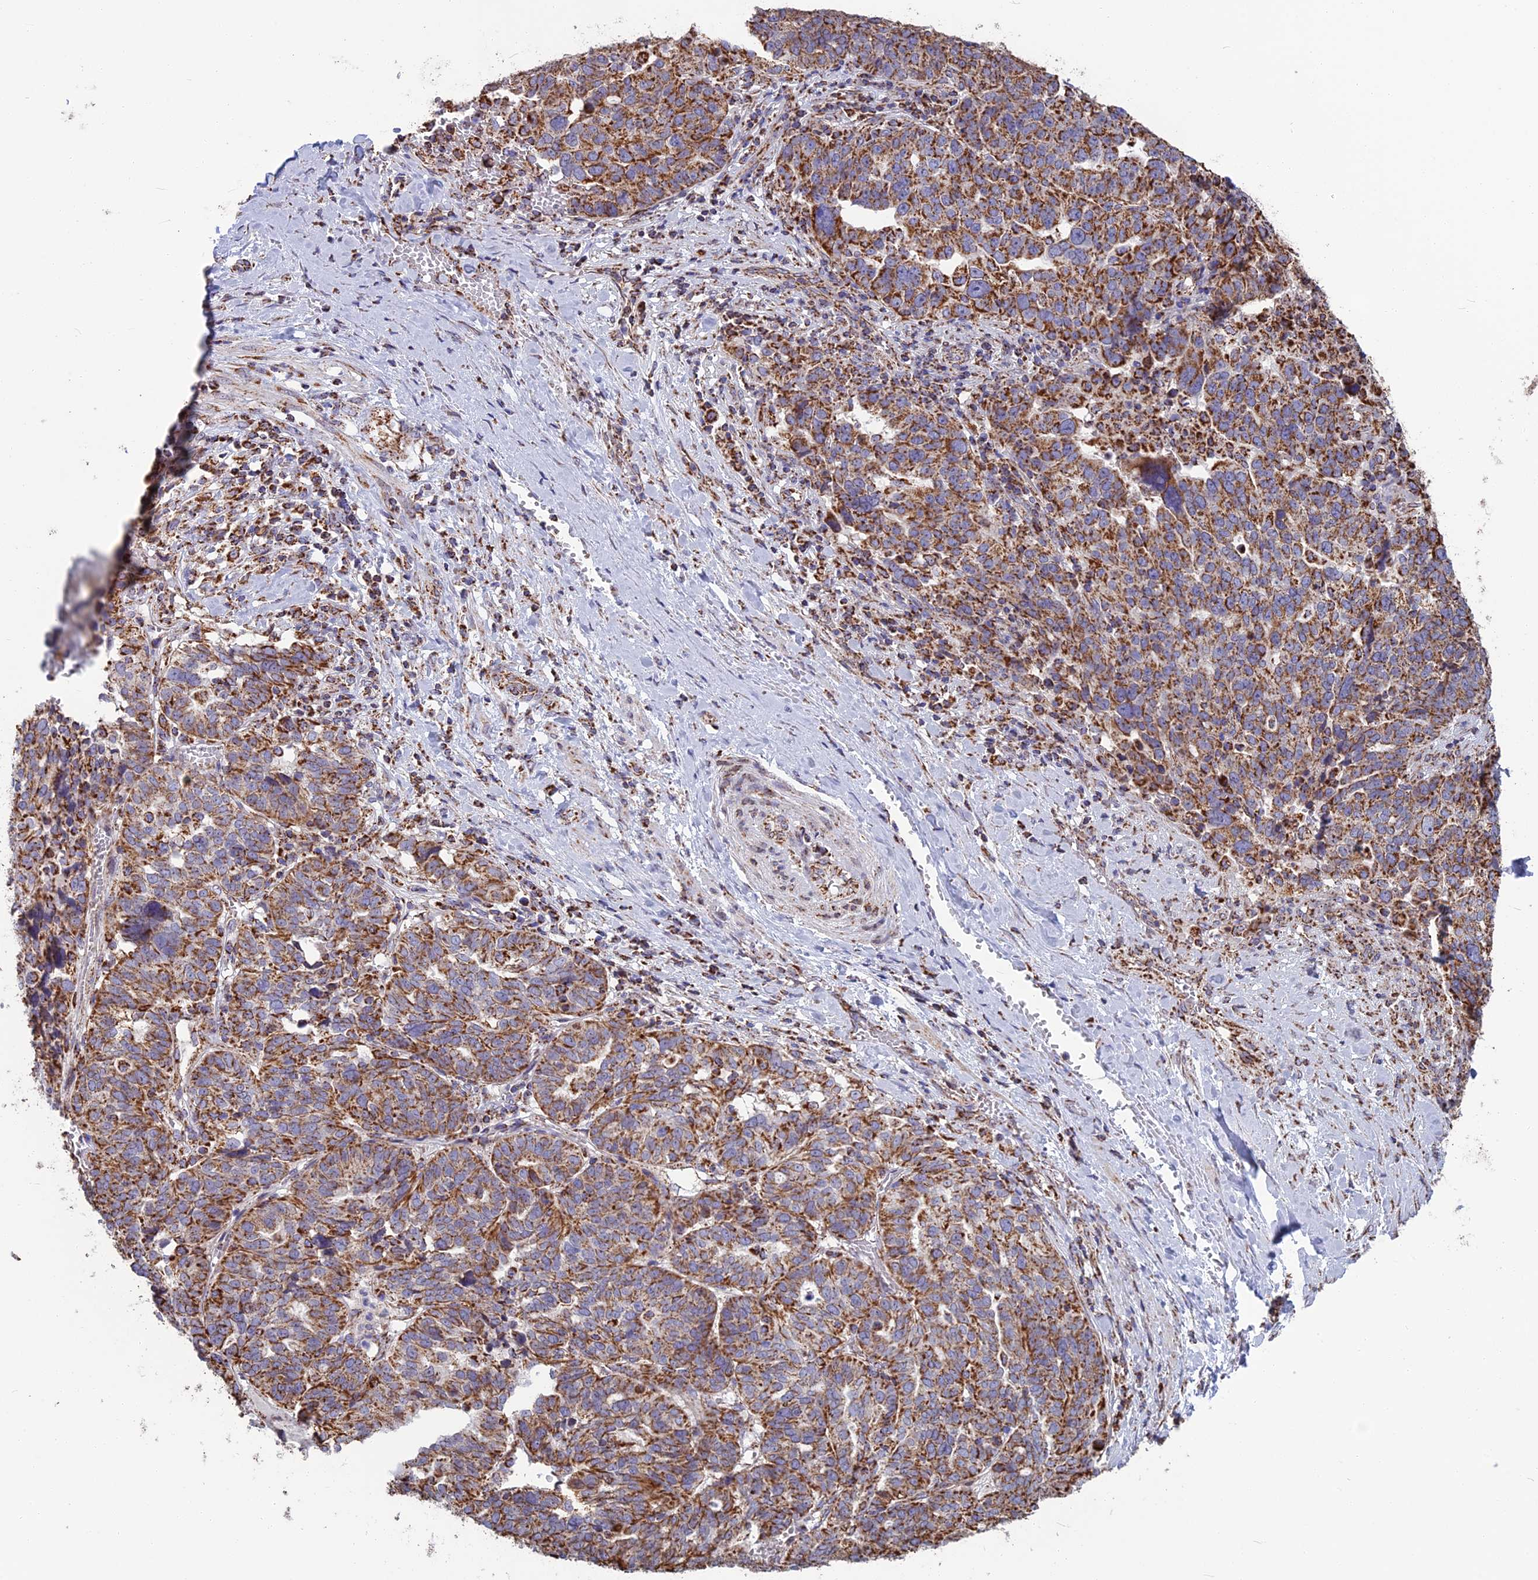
{"staining": {"intensity": "moderate", "quantity": ">75%", "location": "cytoplasmic/membranous"}, "tissue": "ovarian cancer", "cell_type": "Tumor cells", "image_type": "cancer", "snomed": [{"axis": "morphology", "description": "Cystadenocarcinoma, serous, NOS"}, {"axis": "topography", "description": "Ovary"}], "caption": "Protein staining by immunohistochemistry (IHC) exhibits moderate cytoplasmic/membranous expression in about >75% of tumor cells in serous cystadenocarcinoma (ovarian).", "gene": "CS", "patient": {"sex": "female", "age": 59}}